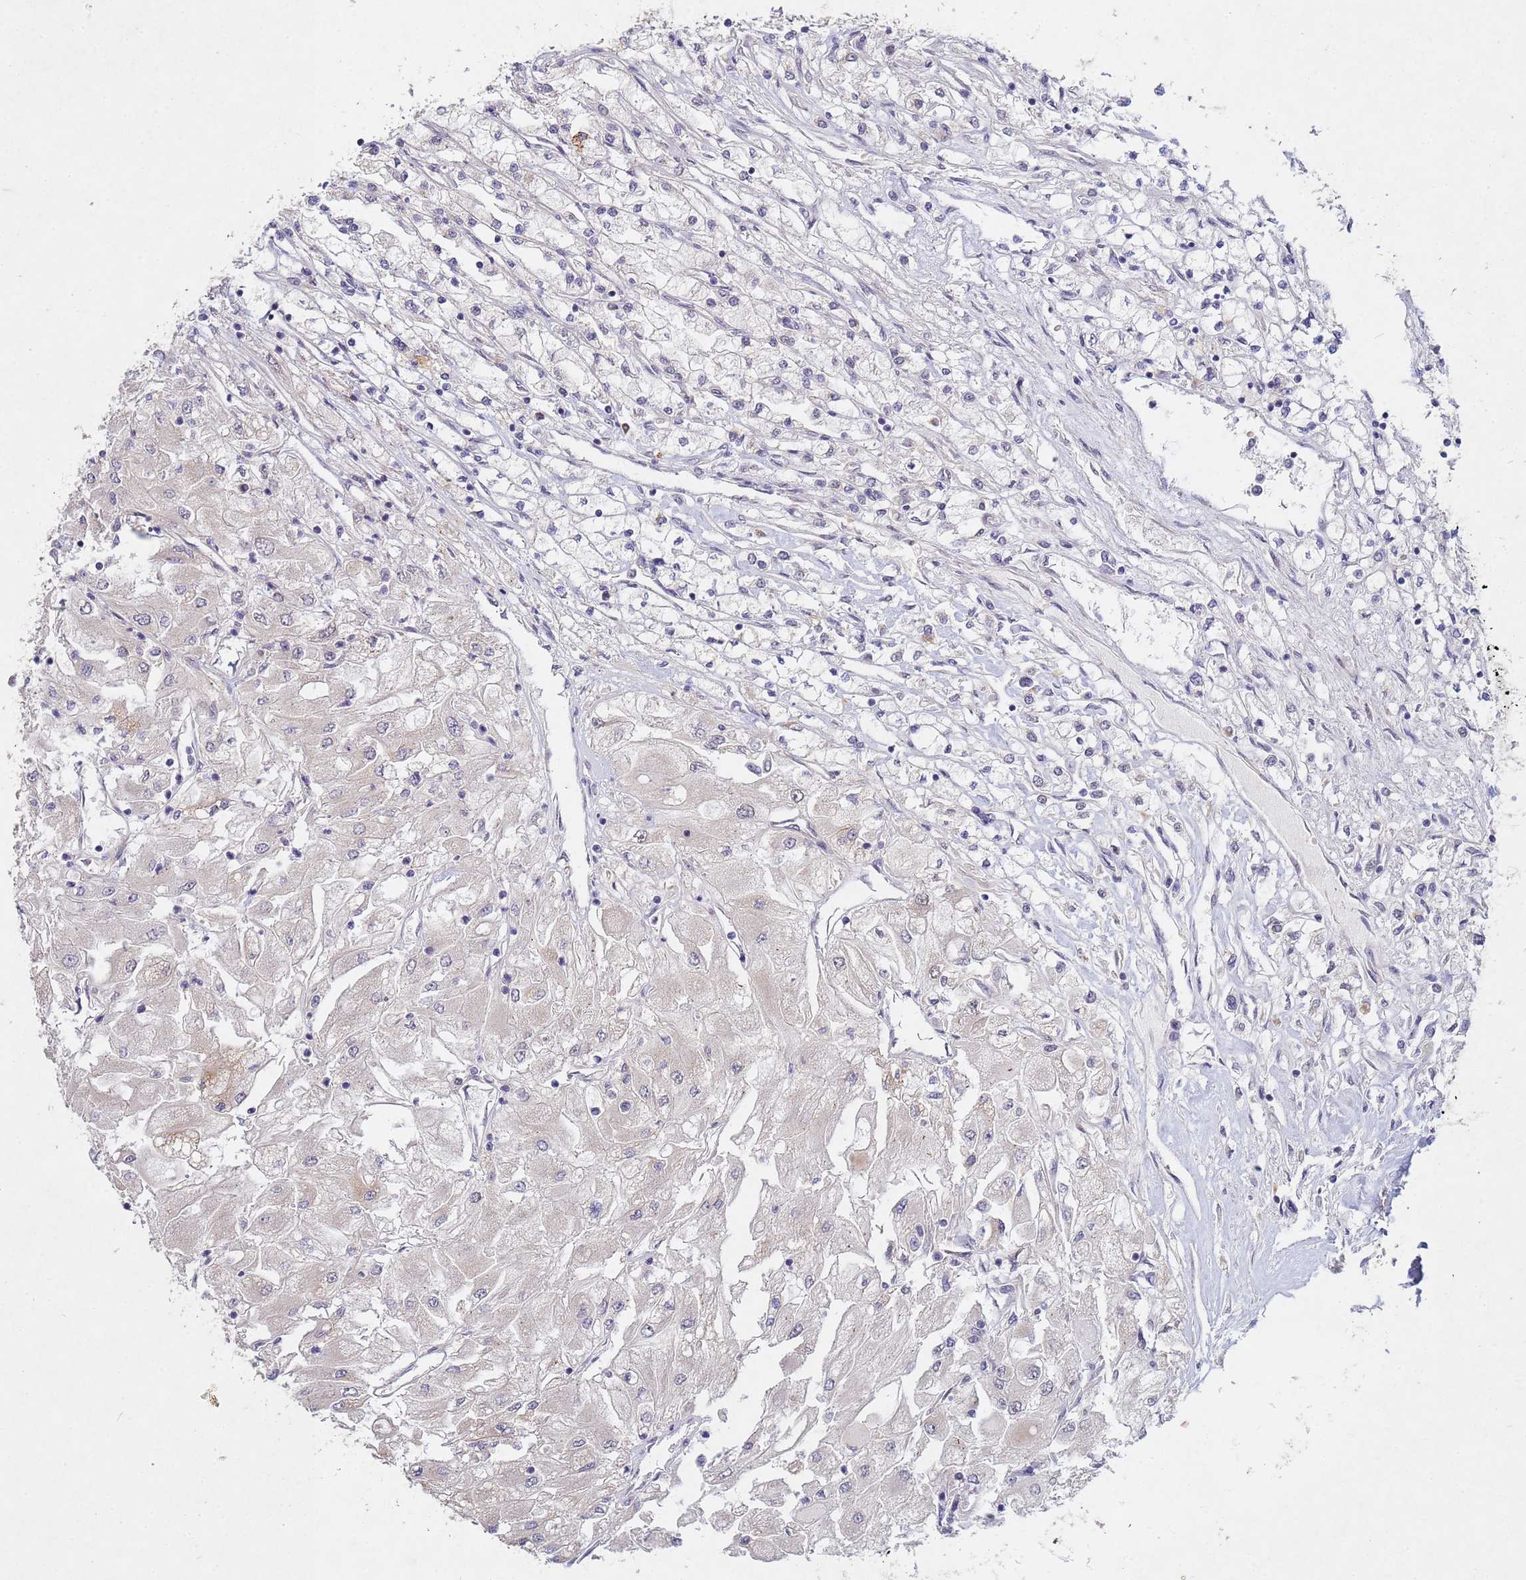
{"staining": {"intensity": "negative", "quantity": "none", "location": "none"}, "tissue": "renal cancer", "cell_type": "Tumor cells", "image_type": "cancer", "snomed": [{"axis": "morphology", "description": "Adenocarcinoma, NOS"}, {"axis": "topography", "description": "Kidney"}], "caption": "This is a histopathology image of immunohistochemistry (IHC) staining of adenocarcinoma (renal), which shows no expression in tumor cells. (Stains: DAB (3,3'-diaminobenzidine) immunohistochemistry with hematoxylin counter stain, Microscopy: brightfield microscopy at high magnification).", "gene": "TNPO2", "patient": {"sex": "male", "age": 80}}